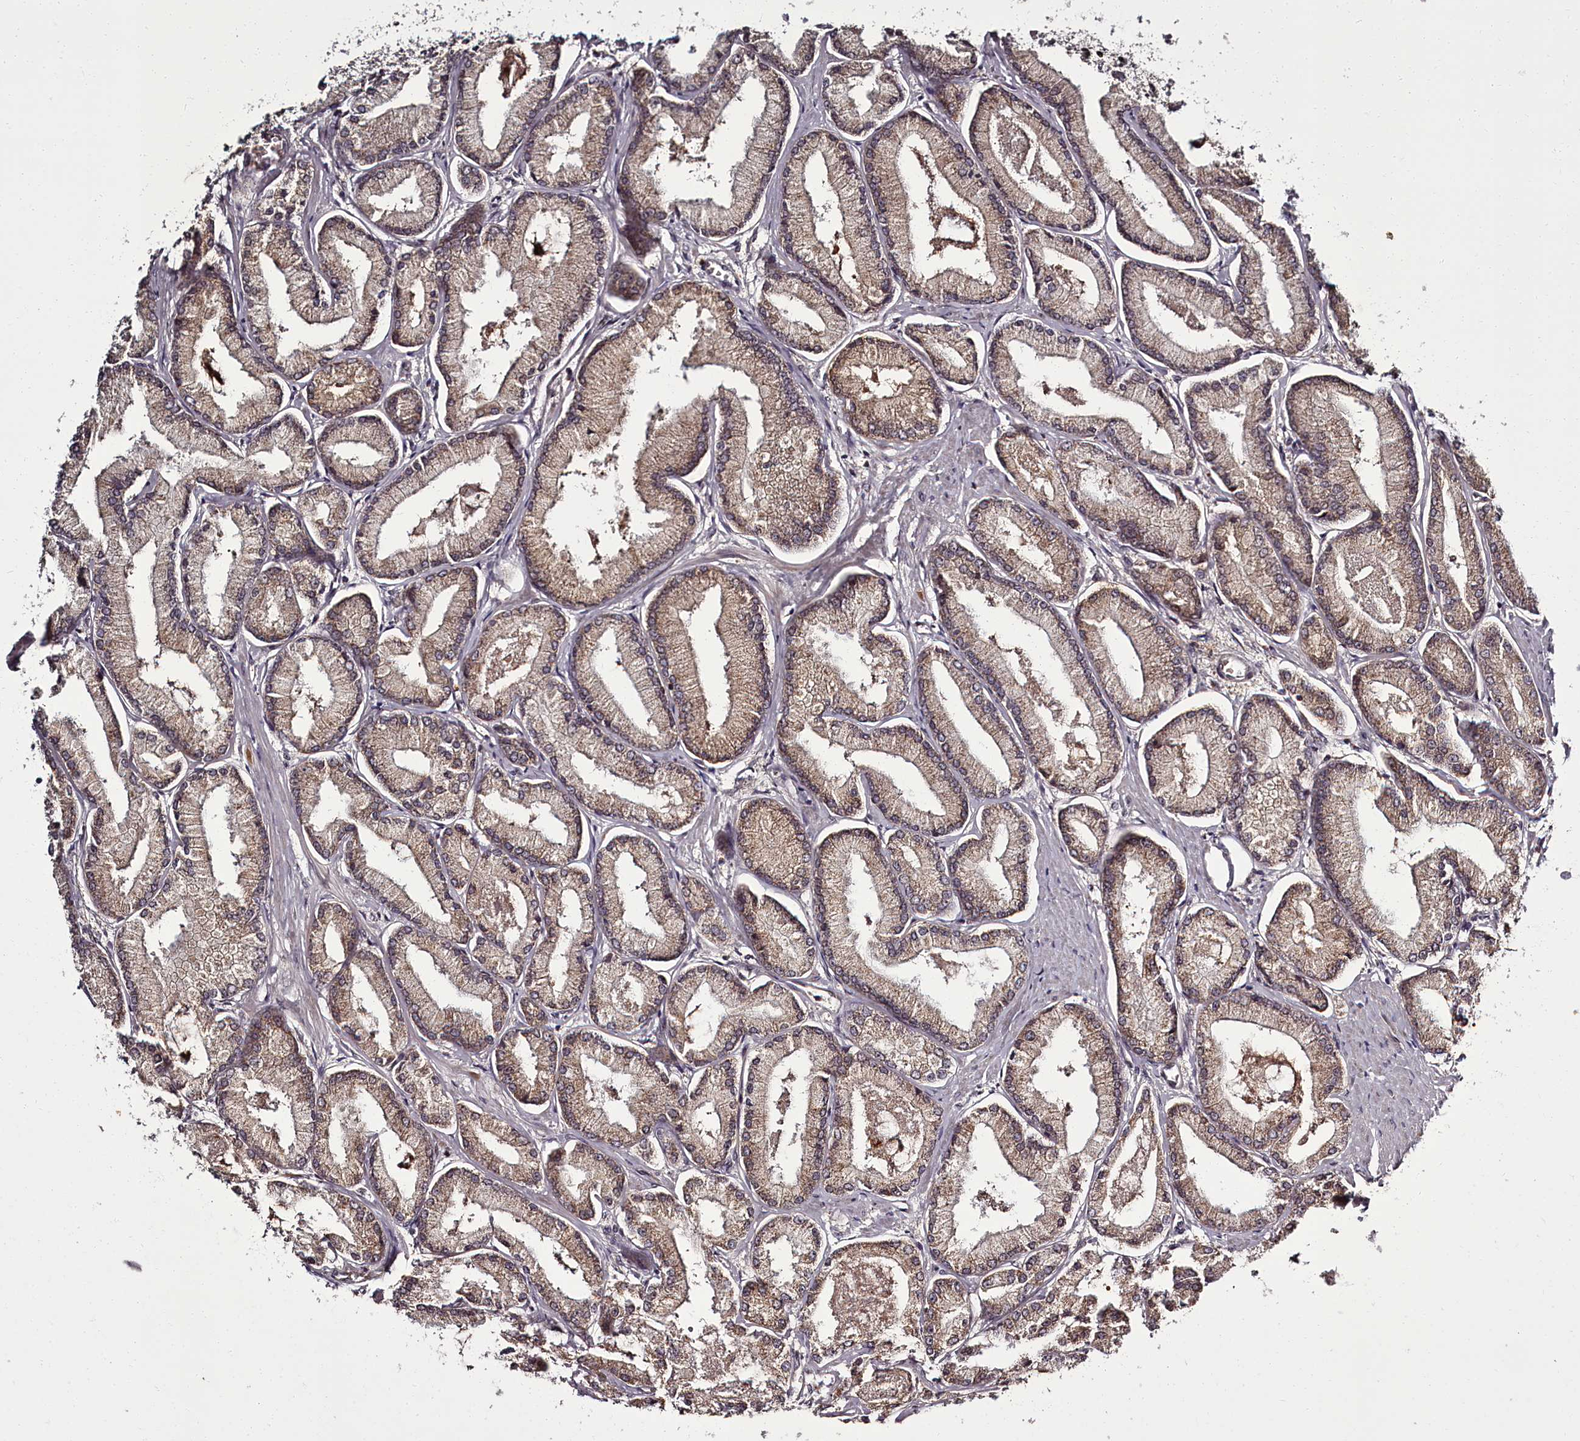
{"staining": {"intensity": "weak", "quantity": ">75%", "location": "cytoplasmic/membranous"}, "tissue": "prostate cancer", "cell_type": "Tumor cells", "image_type": "cancer", "snomed": [{"axis": "morphology", "description": "Adenocarcinoma, Low grade"}, {"axis": "topography", "description": "Prostate"}], "caption": "A brown stain highlights weak cytoplasmic/membranous expression of a protein in human prostate cancer (adenocarcinoma (low-grade)) tumor cells.", "gene": "PCBP2", "patient": {"sex": "male", "age": 74}}